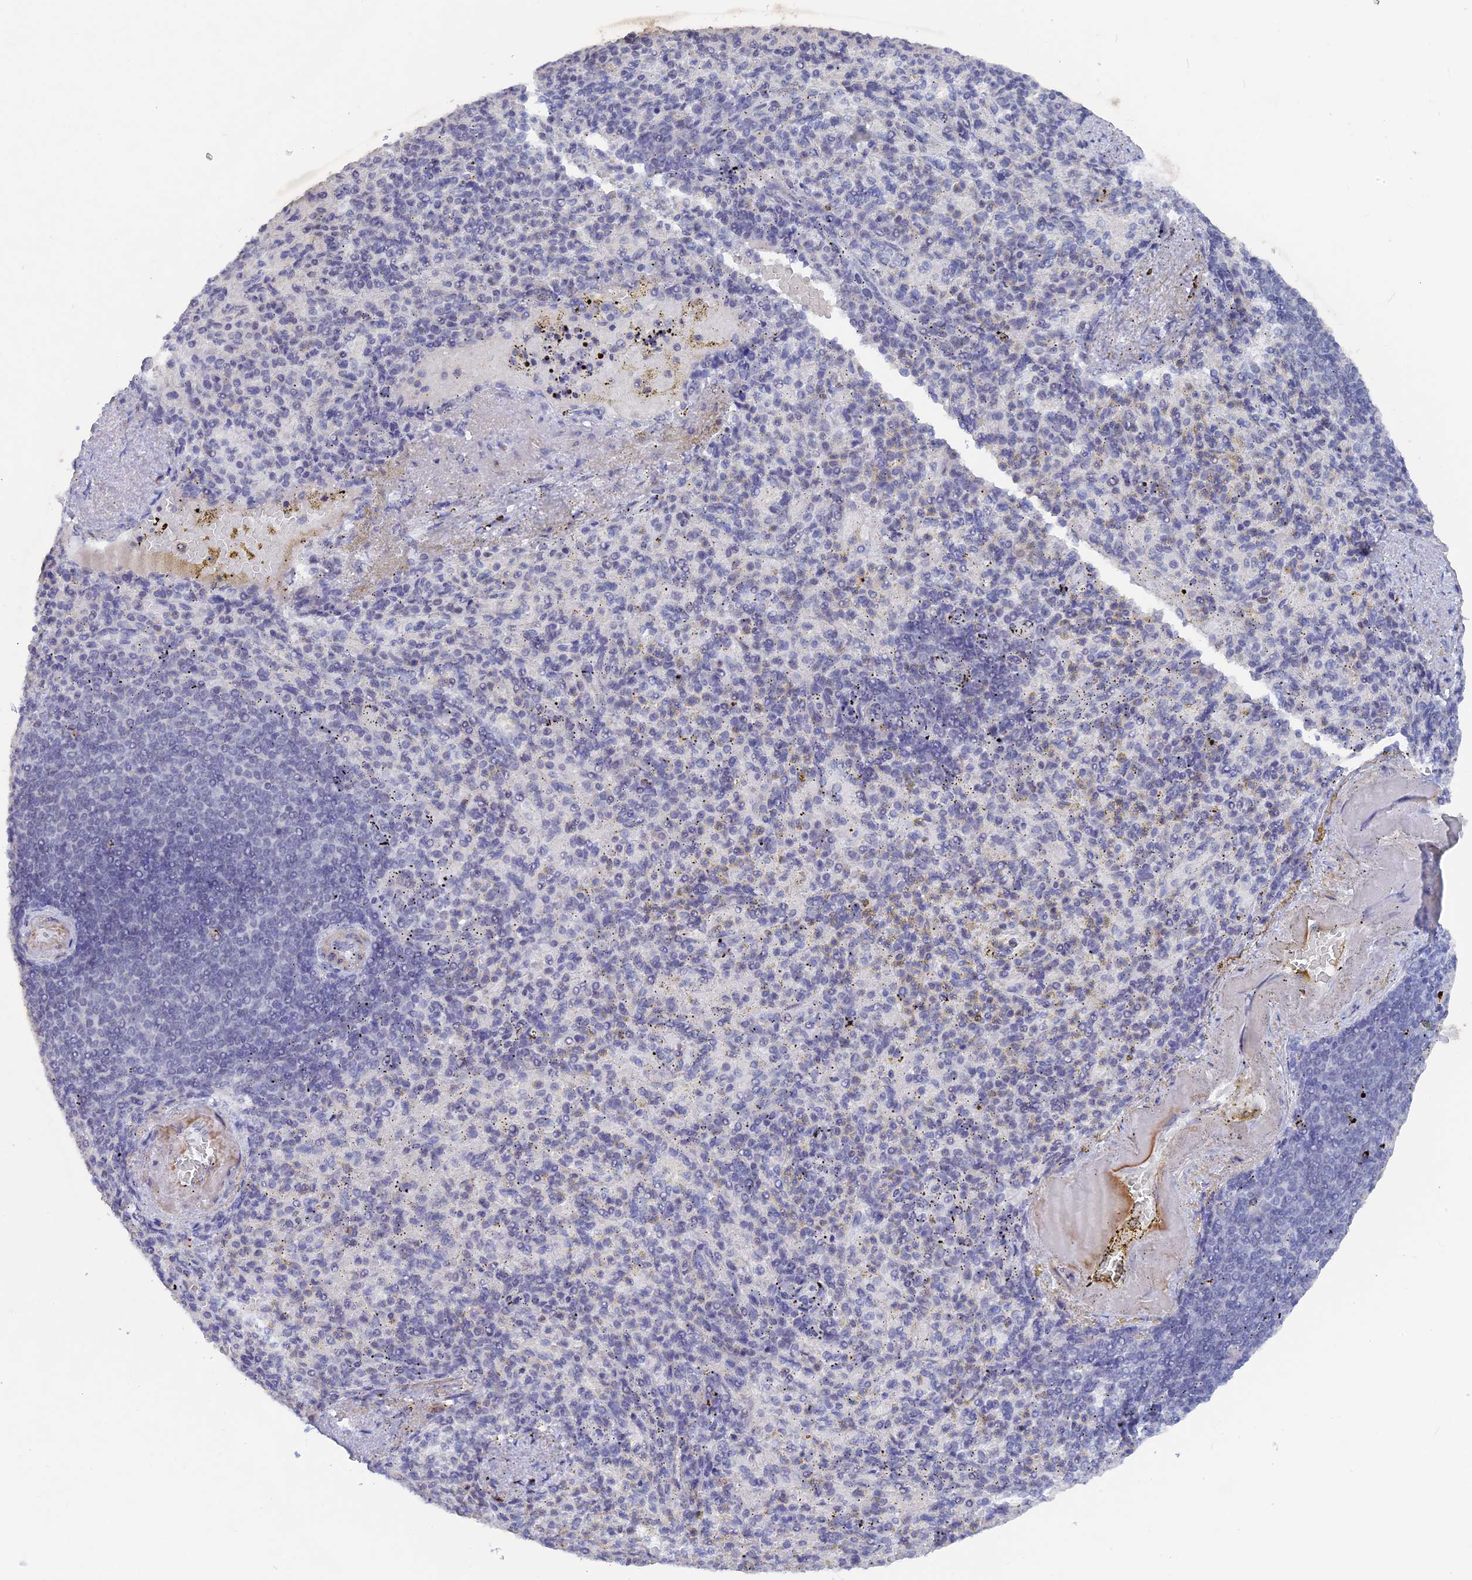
{"staining": {"intensity": "negative", "quantity": "none", "location": "none"}, "tissue": "spleen", "cell_type": "Cells in red pulp", "image_type": "normal", "snomed": [{"axis": "morphology", "description": "Normal tissue, NOS"}, {"axis": "topography", "description": "Spleen"}], "caption": "High magnification brightfield microscopy of normal spleen stained with DAB (3,3'-diaminobenzidine) (brown) and counterstained with hematoxylin (blue): cells in red pulp show no significant staining. (Stains: DAB immunohistochemistry with hematoxylin counter stain, Microscopy: brightfield microscopy at high magnification).", "gene": "BRD2", "patient": {"sex": "female", "age": 74}}